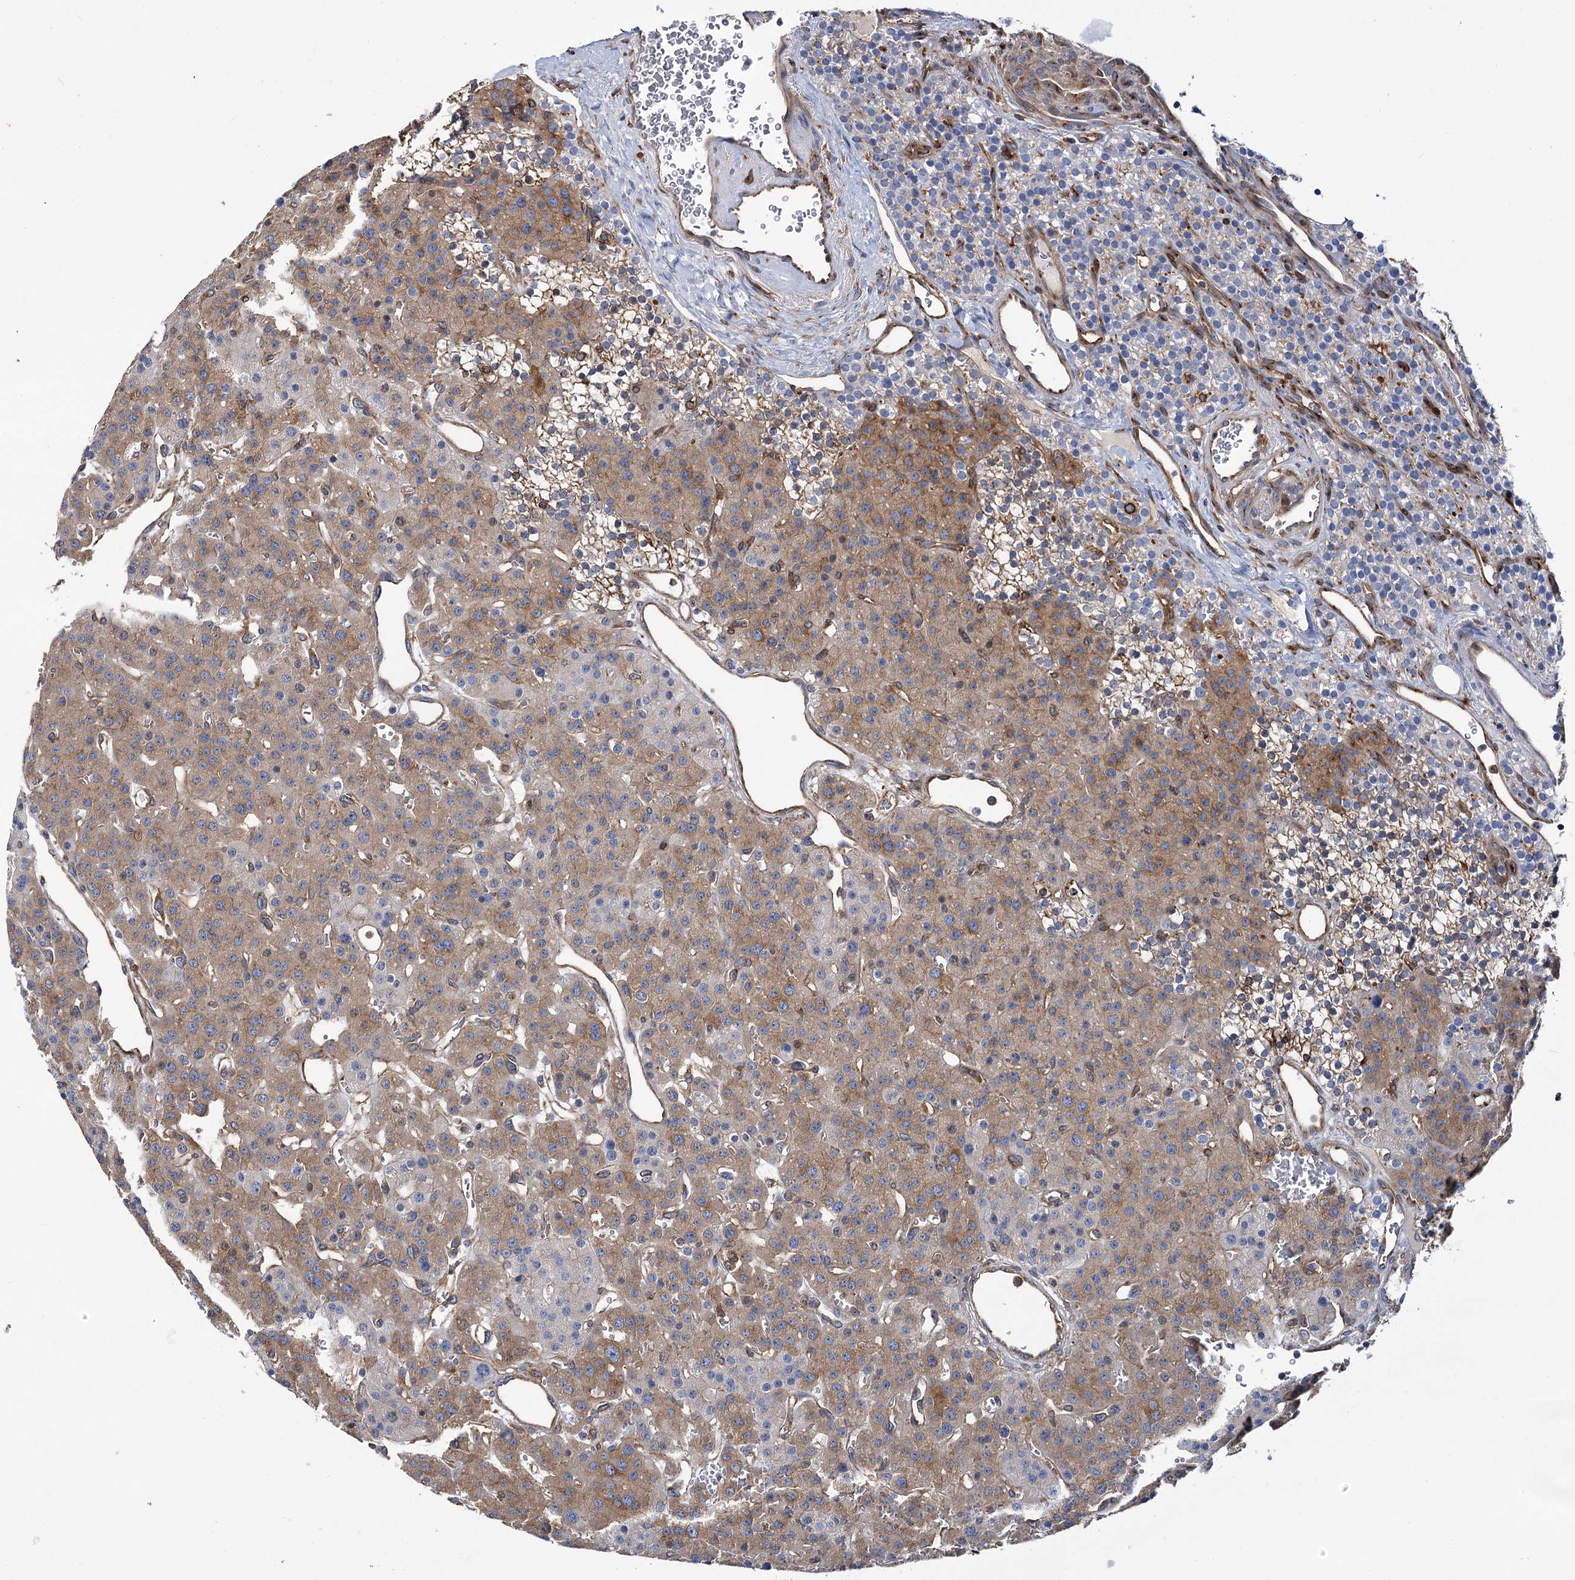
{"staining": {"intensity": "moderate", "quantity": "25%-75%", "location": "cytoplasmic/membranous"}, "tissue": "parathyroid gland", "cell_type": "Glandular cells", "image_type": "normal", "snomed": [{"axis": "morphology", "description": "Normal tissue, NOS"}, {"axis": "morphology", "description": "Adenoma, NOS"}, {"axis": "topography", "description": "Parathyroid gland"}], "caption": "Immunohistochemistry (IHC) photomicrograph of benign parathyroid gland: human parathyroid gland stained using immunohistochemistry (IHC) shows medium levels of moderate protein expression localized specifically in the cytoplasmic/membranous of glandular cells, appearing as a cytoplasmic/membranous brown color.", "gene": "GUSB", "patient": {"sex": "female", "age": 81}}